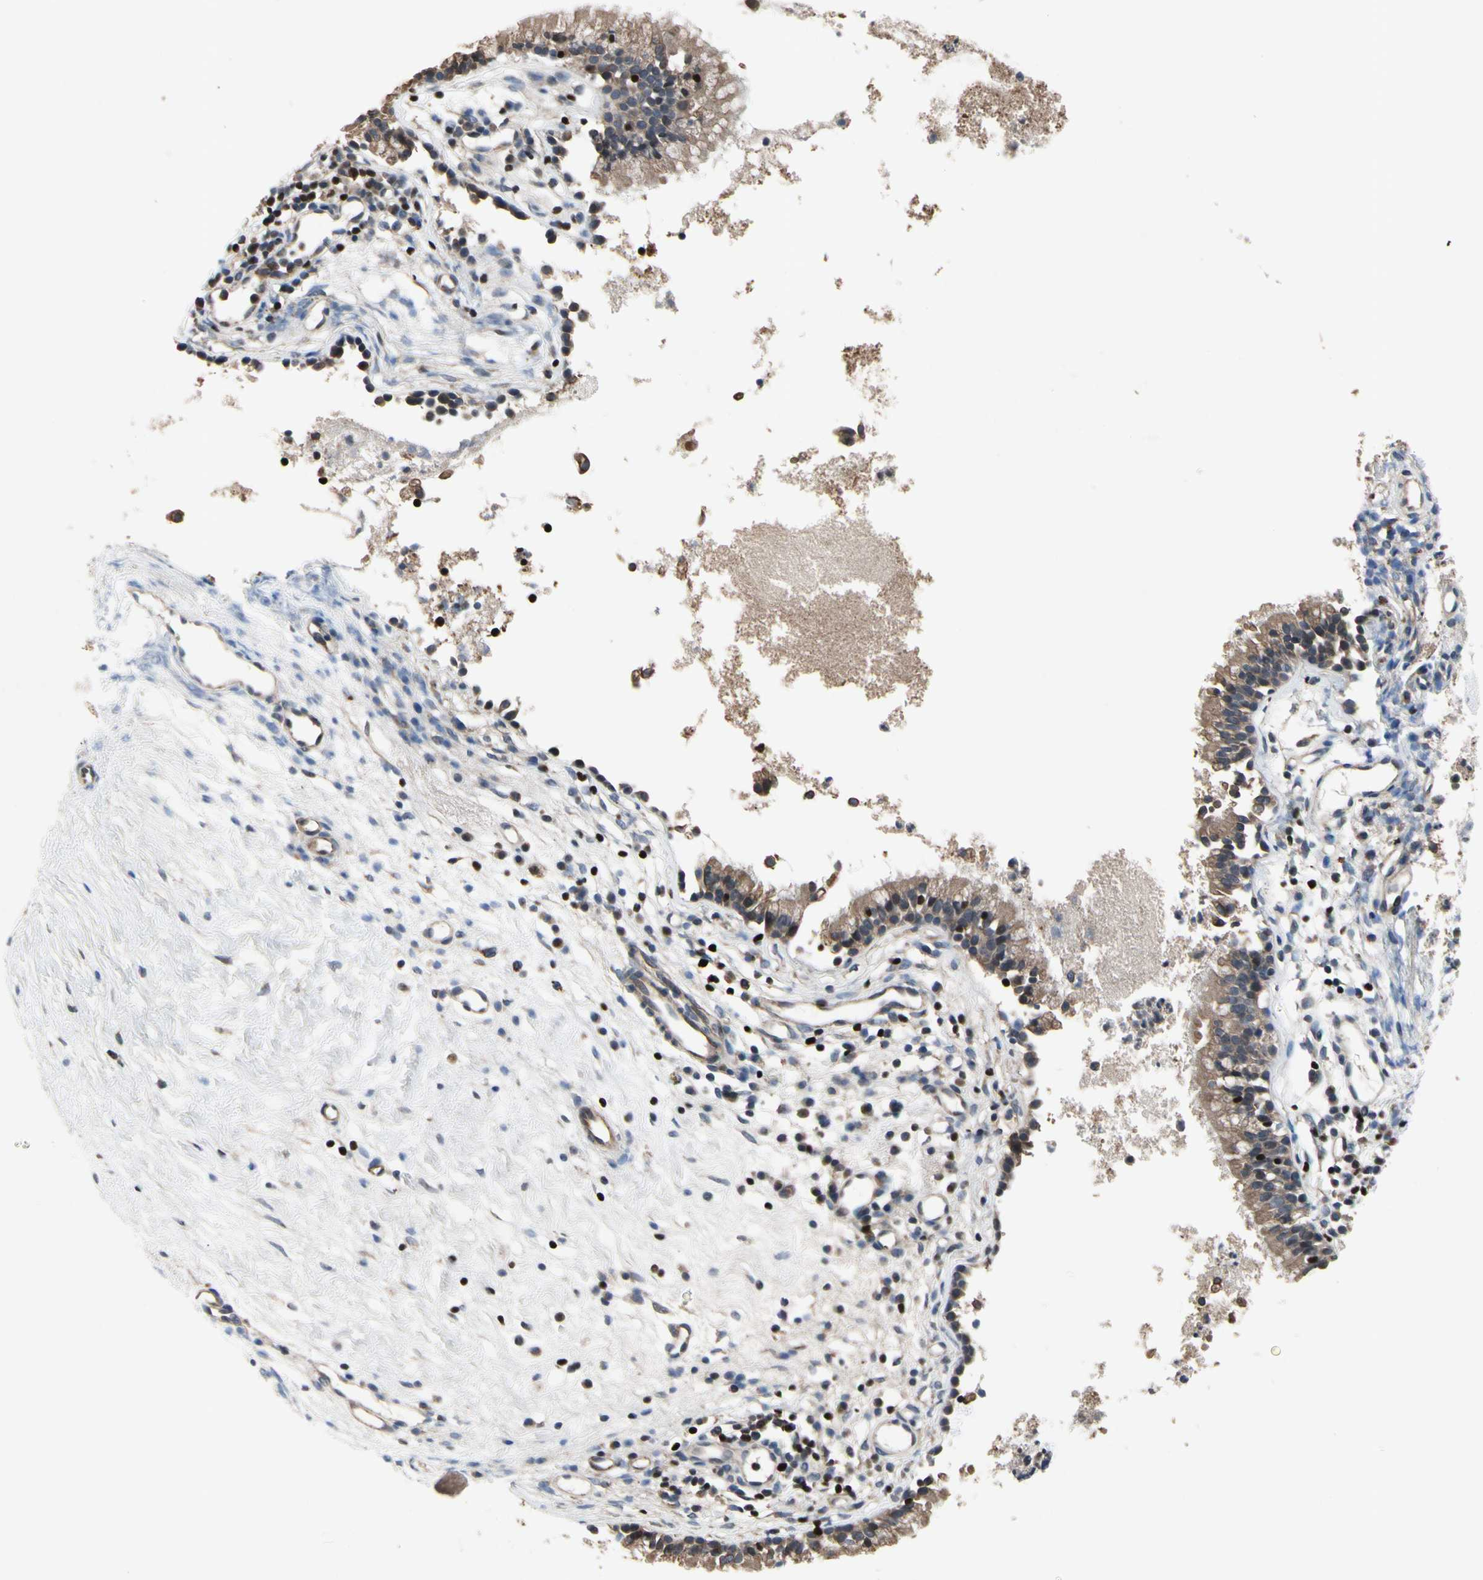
{"staining": {"intensity": "moderate", "quantity": ">75%", "location": "cytoplasmic/membranous,nuclear"}, "tissue": "nasopharynx", "cell_type": "Respiratory epithelial cells", "image_type": "normal", "snomed": [{"axis": "morphology", "description": "Normal tissue, NOS"}, {"axis": "topography", "description": "Nasopharynx"}], "caption": "Nasopharynx stained for a protein (brown) shows moderate cytoplasmic/membranous,nuclear positive positivity in approximately >75% of respiratory epithelial cells.", "gene": "TBX21", "patient": {"sex": "male", "age": 21}}